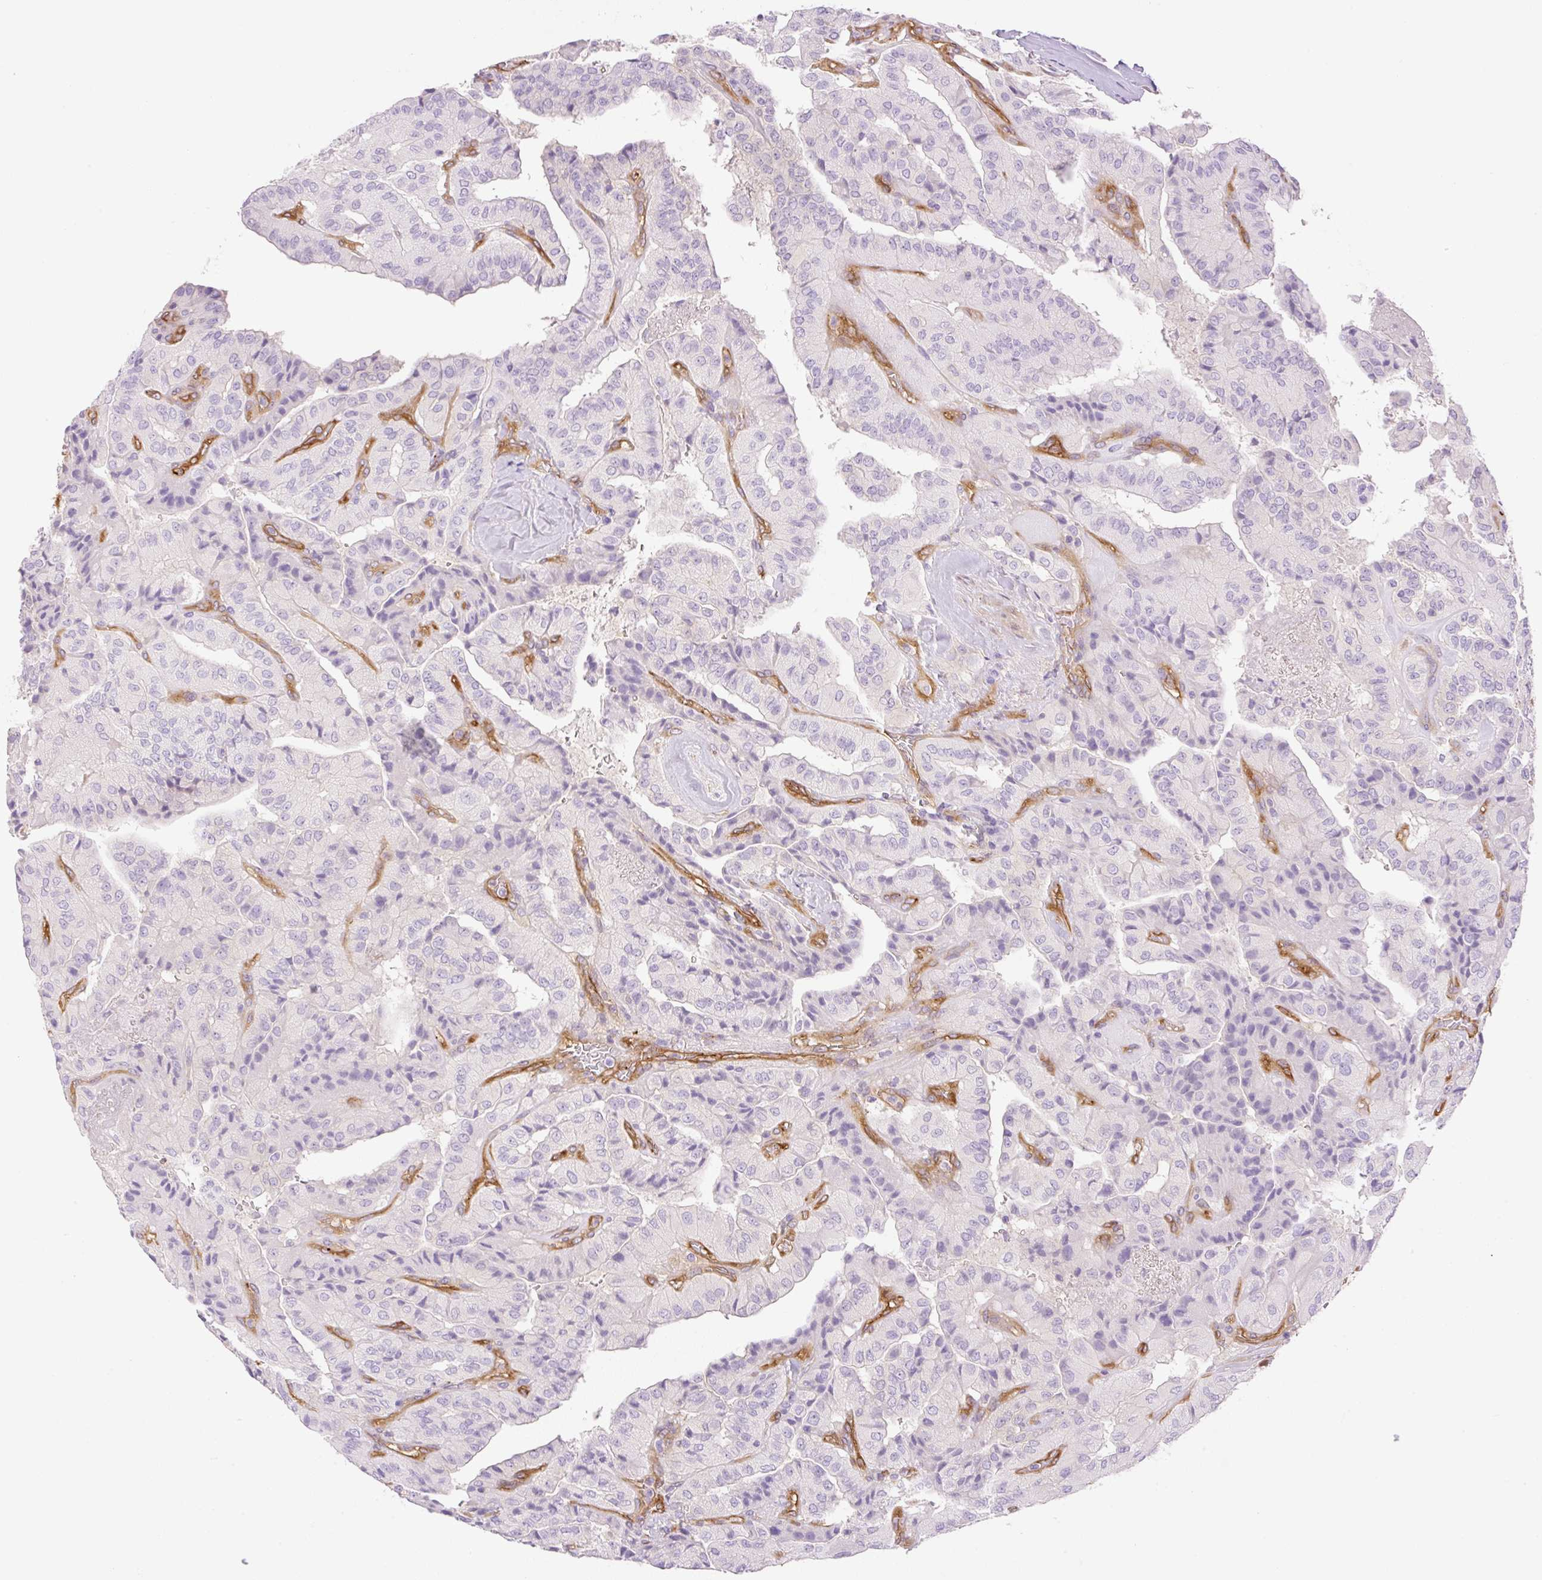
{"staining": {"intensity": "negative", "quantity": "none", "location": "none"}, "tissue": "thyroid cancer", "cell_type": "Tumor cells", "image_type": "cancer", "snomed": [{"axis": "morphology", "description": "Normal tissue, NOS"}, {"axis": "morphology", "description": "Papillary adenocarcinoma, NOS"}, {"axis": "topography", "description": "Thyroid gland"}], "caption": "Immunohistochemistry photomicrograph of thyroid cancer (papillary adenocarcinoma) stained for a protein (brown), which exhibits no expression in tumor cells.", "gene": "EHD3", "patient": {"sex": "female", "age": 59}}